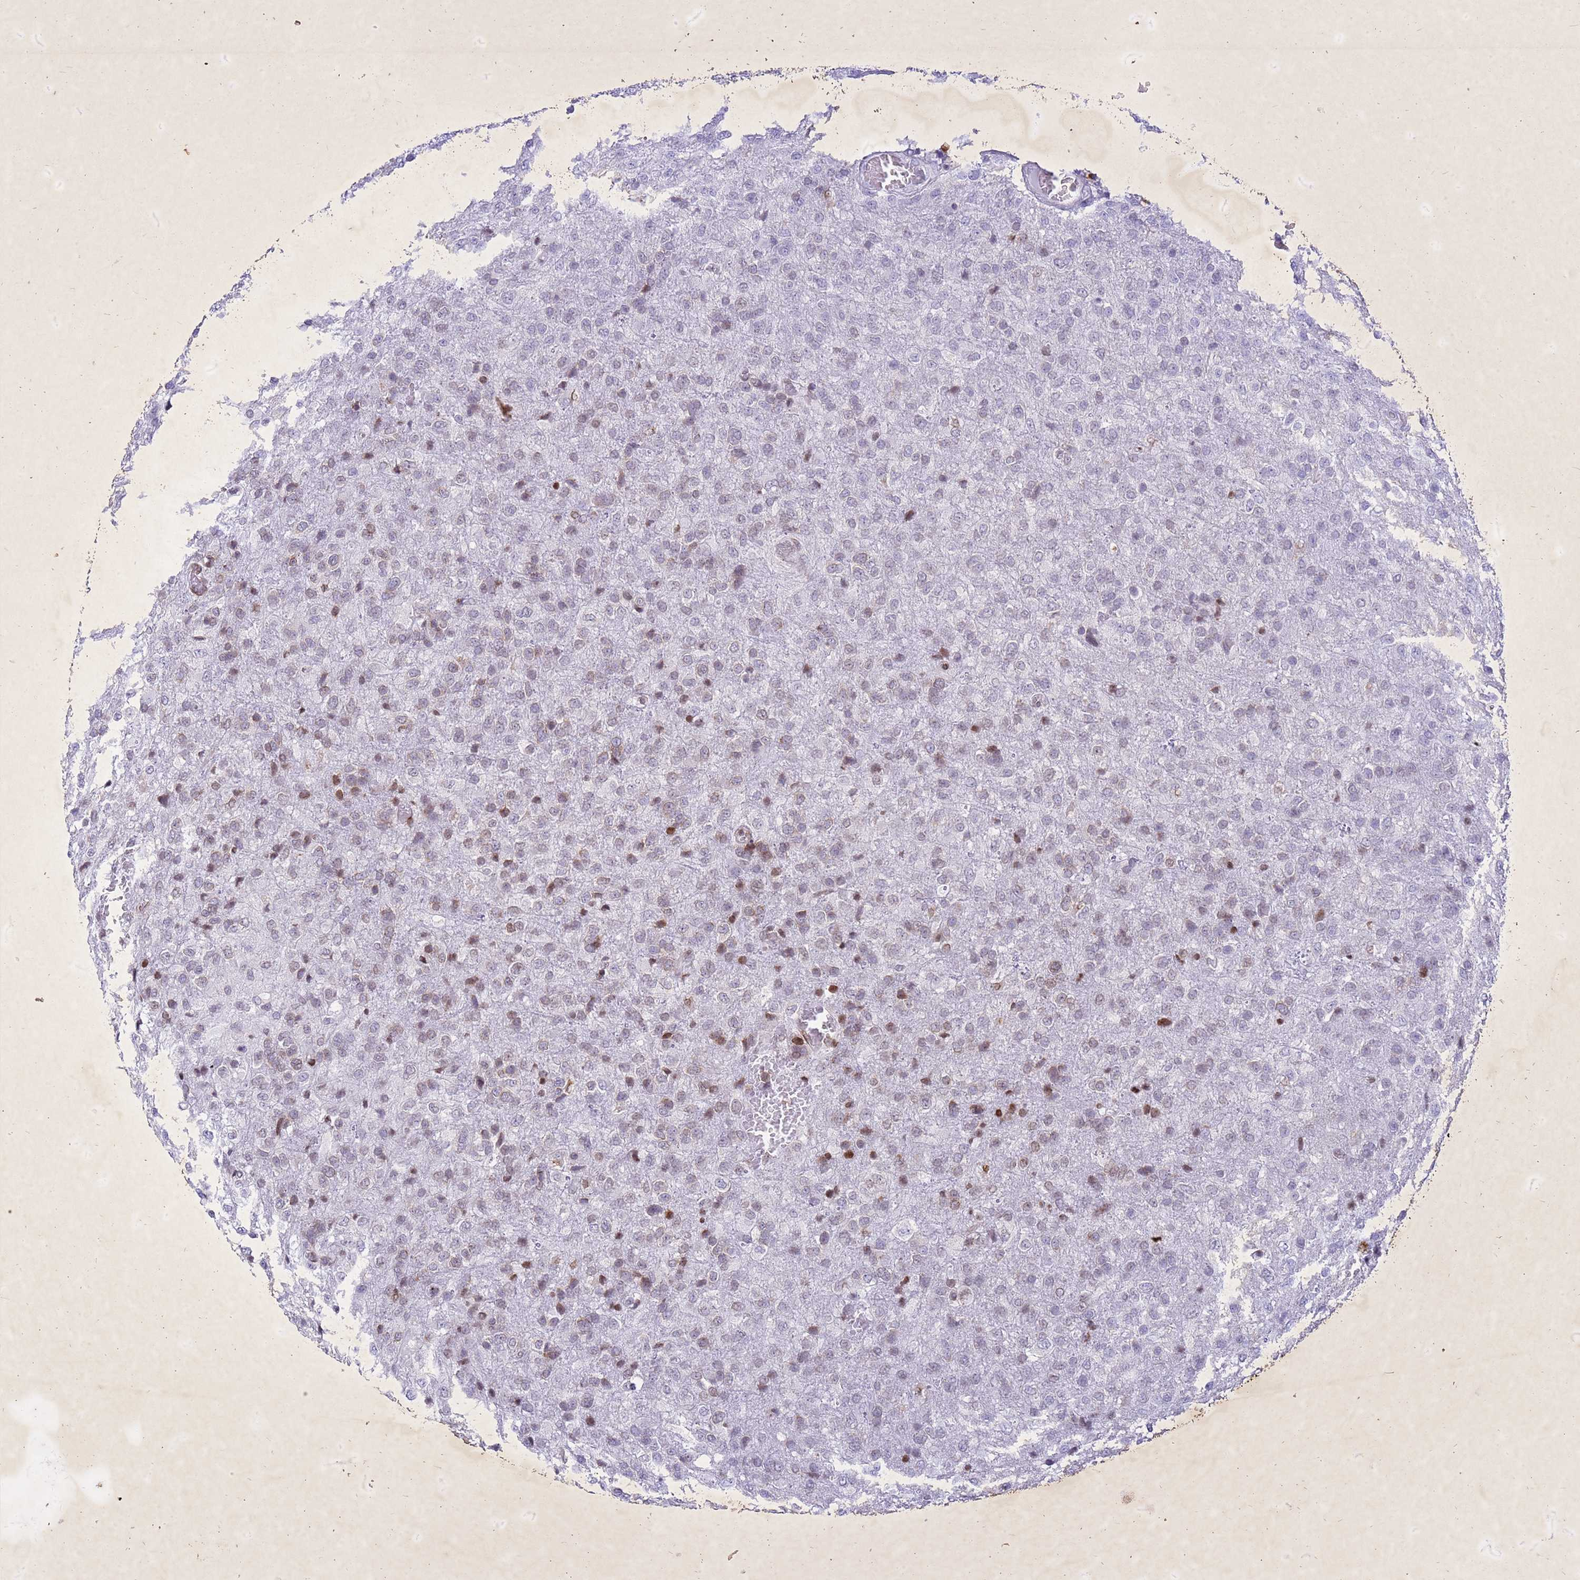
{"staining": {"intensity": "moderate", "quantity": "<25%", "location": "nuclear"}, "tissue": "glioma", "cell_type": "Tumor cells", "image_type": "cancer", "snomed": [{"axis": "morphology", "description": "Glioma, malignant, High grade"}, {"axis": "topography", "description": "Brain"}], "caption": "The image exhibits a brown stain indicating the presence of a protein in the nuclear of tumor cells in glioma.", "gene": "COPS9", "patient": {"sex": "female", "age": 74}}